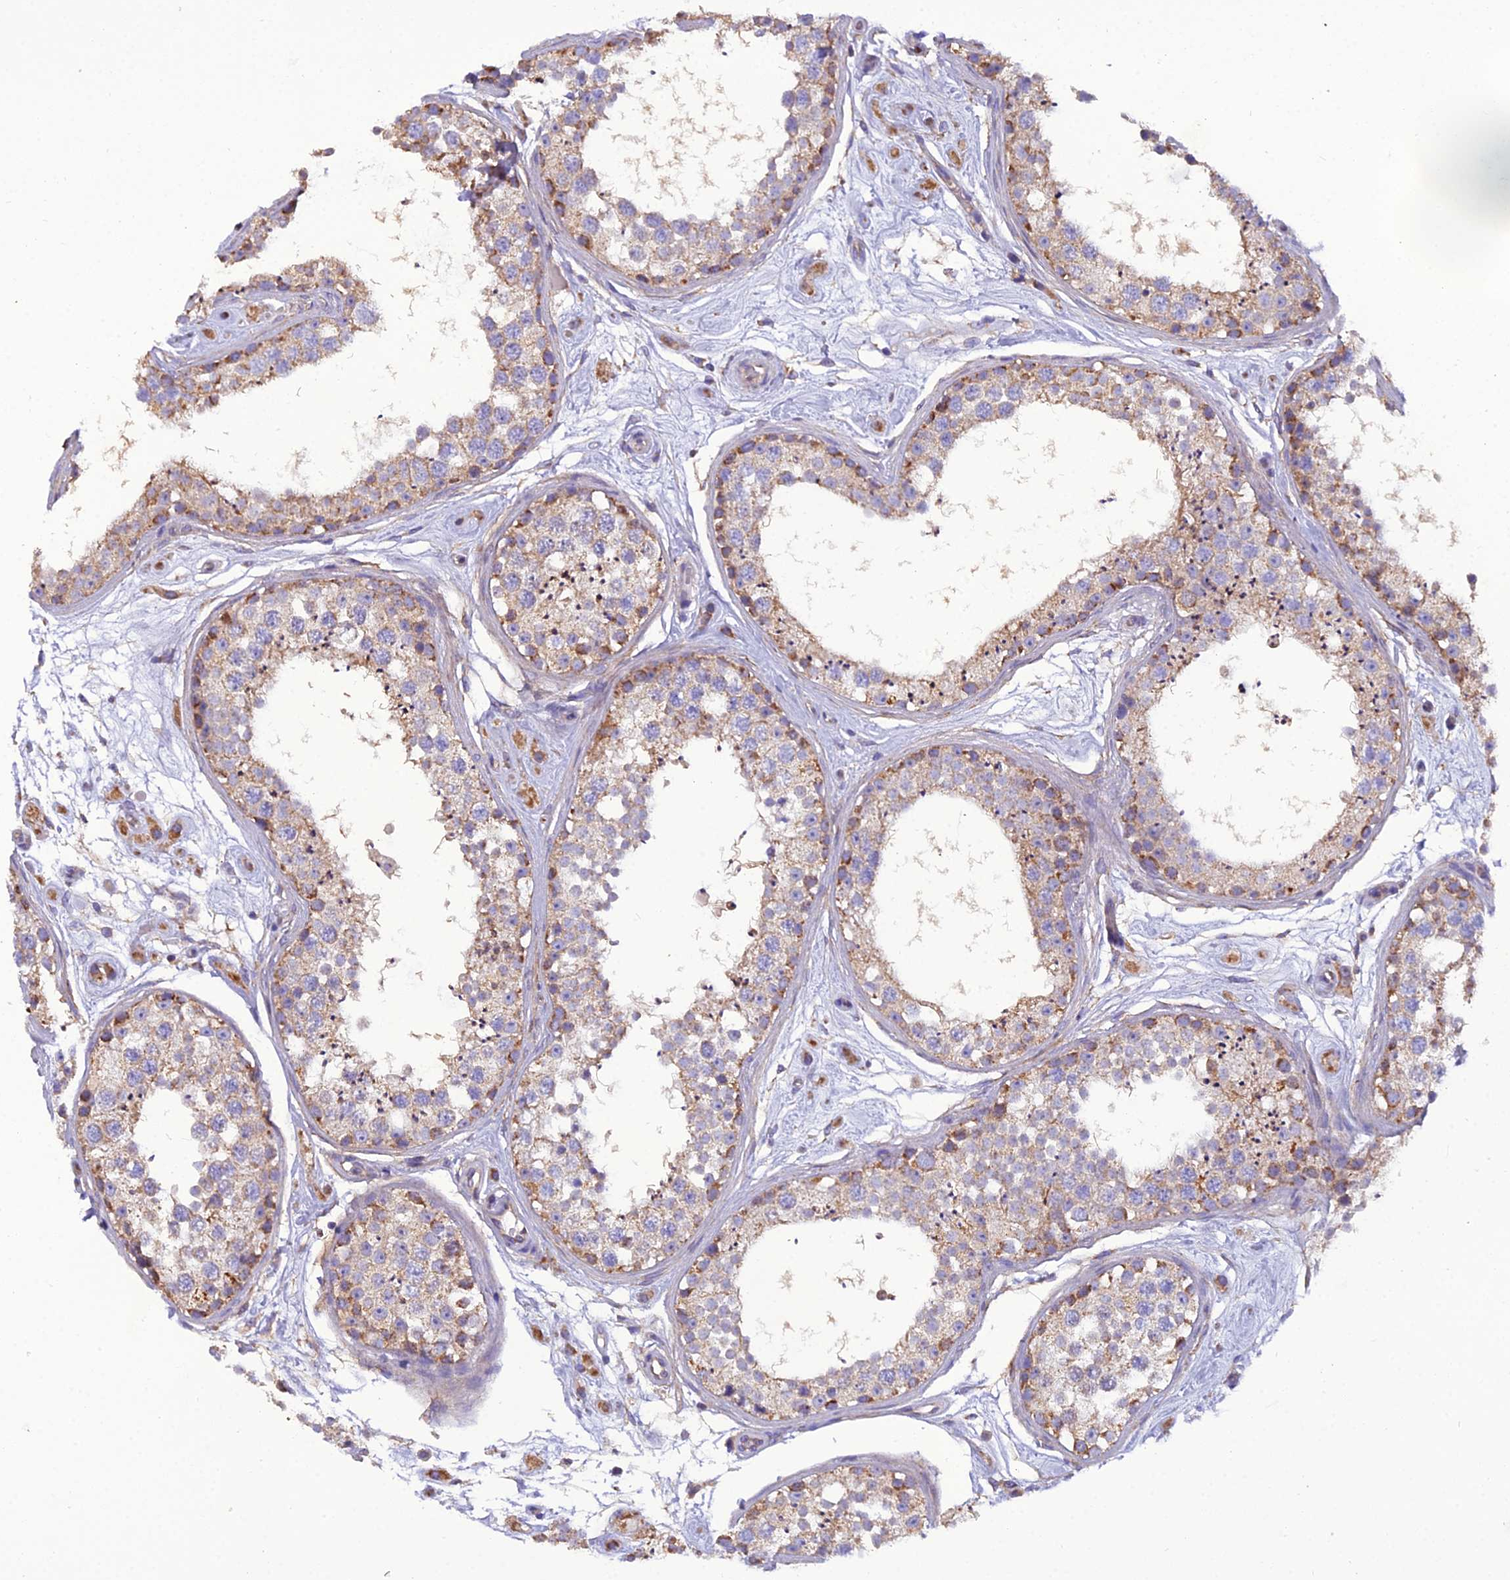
{"staining": {"intensity": "moderate", "quantity": "25%-75%", "location": "cytoplasmic/membranous"}, "tissue": "testis", "cell_type": "Cells in seminiferous ducts", "image_type": "normal", "snomed": [{"axis": "morphology", "description": "Normal tissue, NOS"}, {"axis": "topography", "description": "Testis"}], "caption": "IHC of normal testis shows medium levels of moderate cytoplasmic/membranous staining in about 25%-75% of cells in seminiferous ducts.", "gene": "GPD1", "patient": {"sex": "male", "age": 25}}